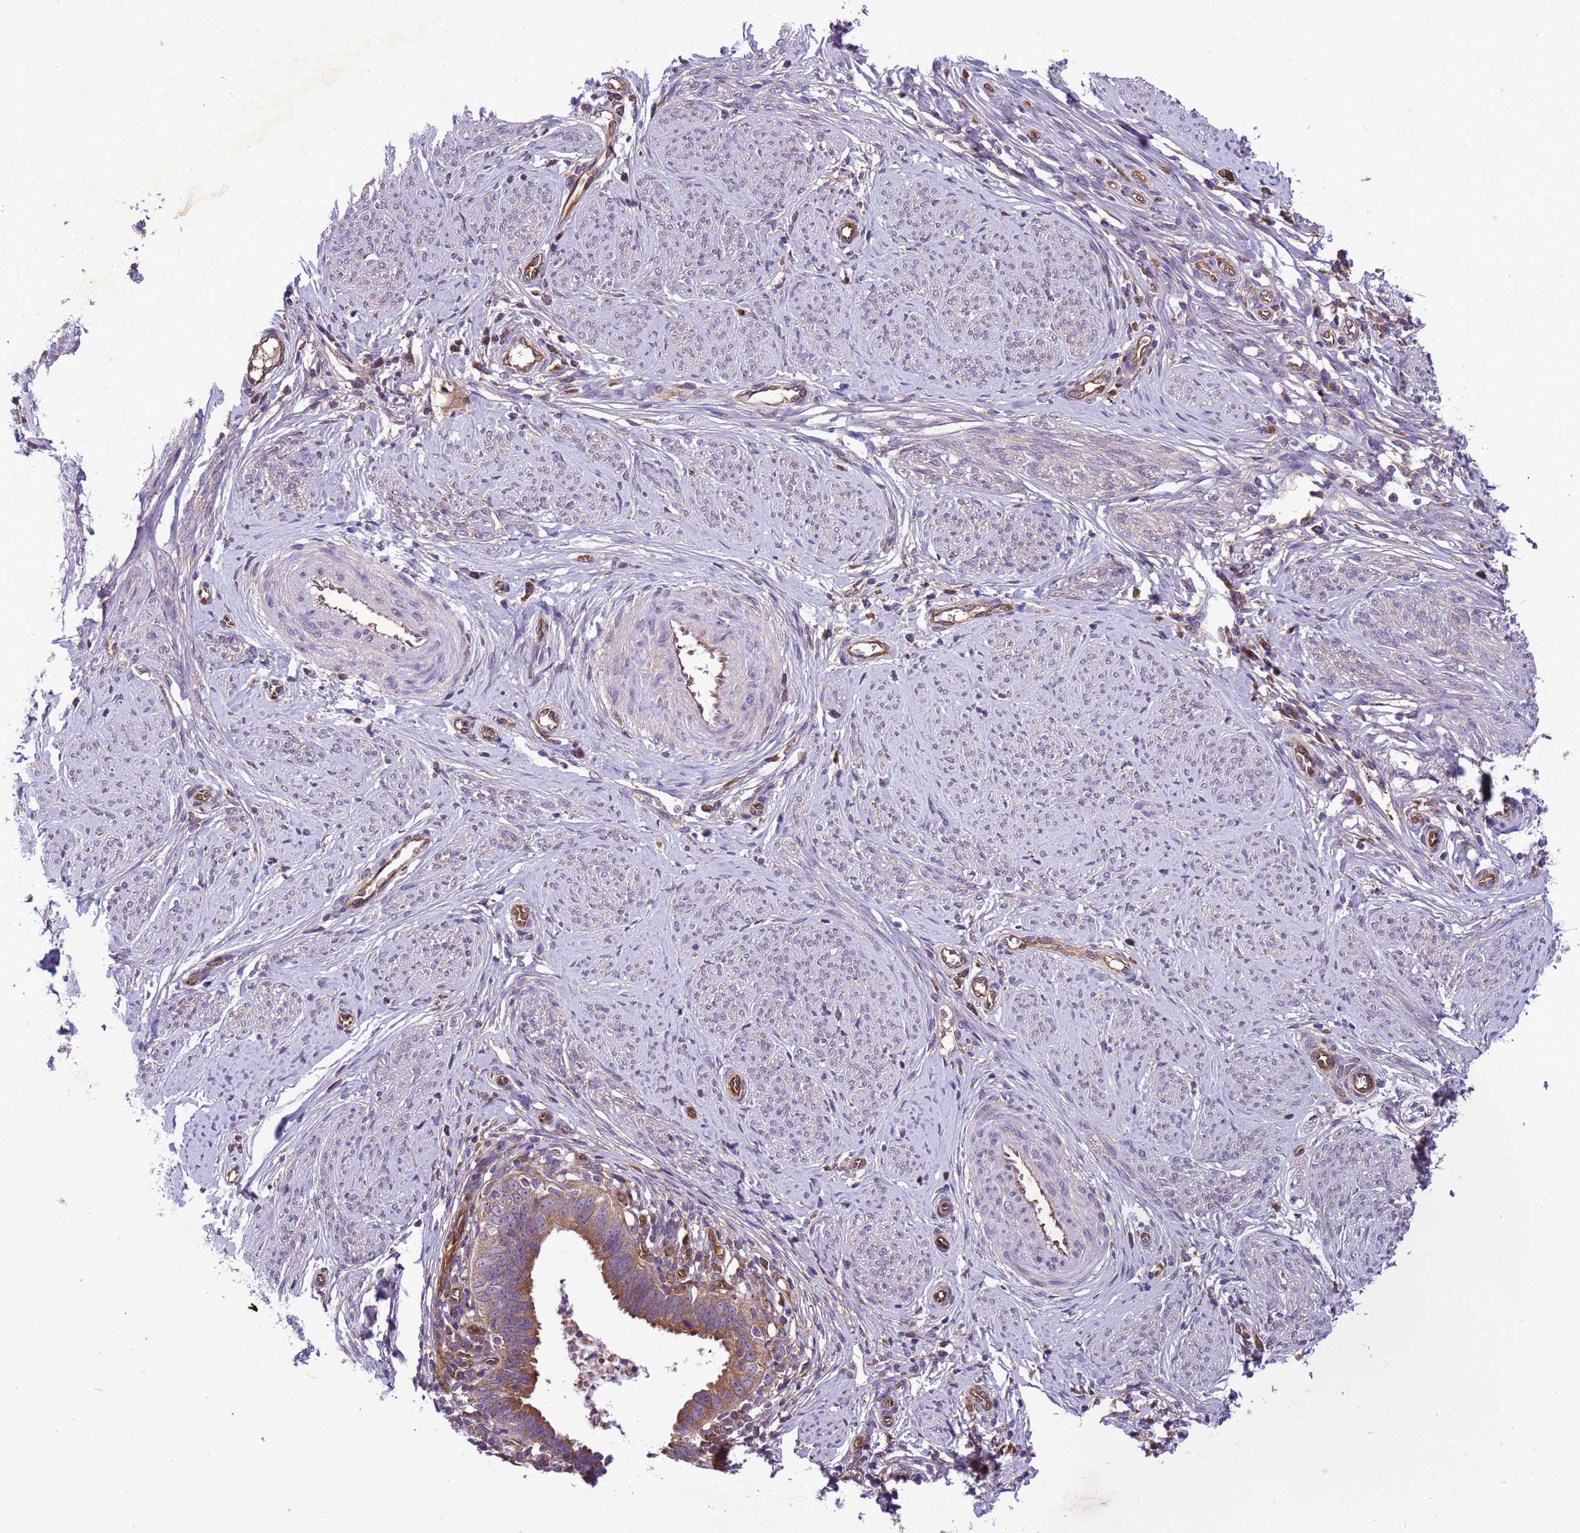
{"staining": {"intensity": "moderate", "quantity": ">75%", "location": "cytoplasmic/membranous"}, "tissue": "cervical cancer", "cell_type": "Tumor cells", "image_type": "cancer", "snomed": [{"axis": "morphology", "description": "Adenocarcinoma, NOS"}, {"axis": "topography", "description": "Cervix"}], "caption": "Tumor cells exhibit moderate cytoplasmic/membranous expression in about >75% of cells in adenocarcinoma (cervical).", "gene": "RABEP2", "patient": {"sex": "female", "age": 36}}